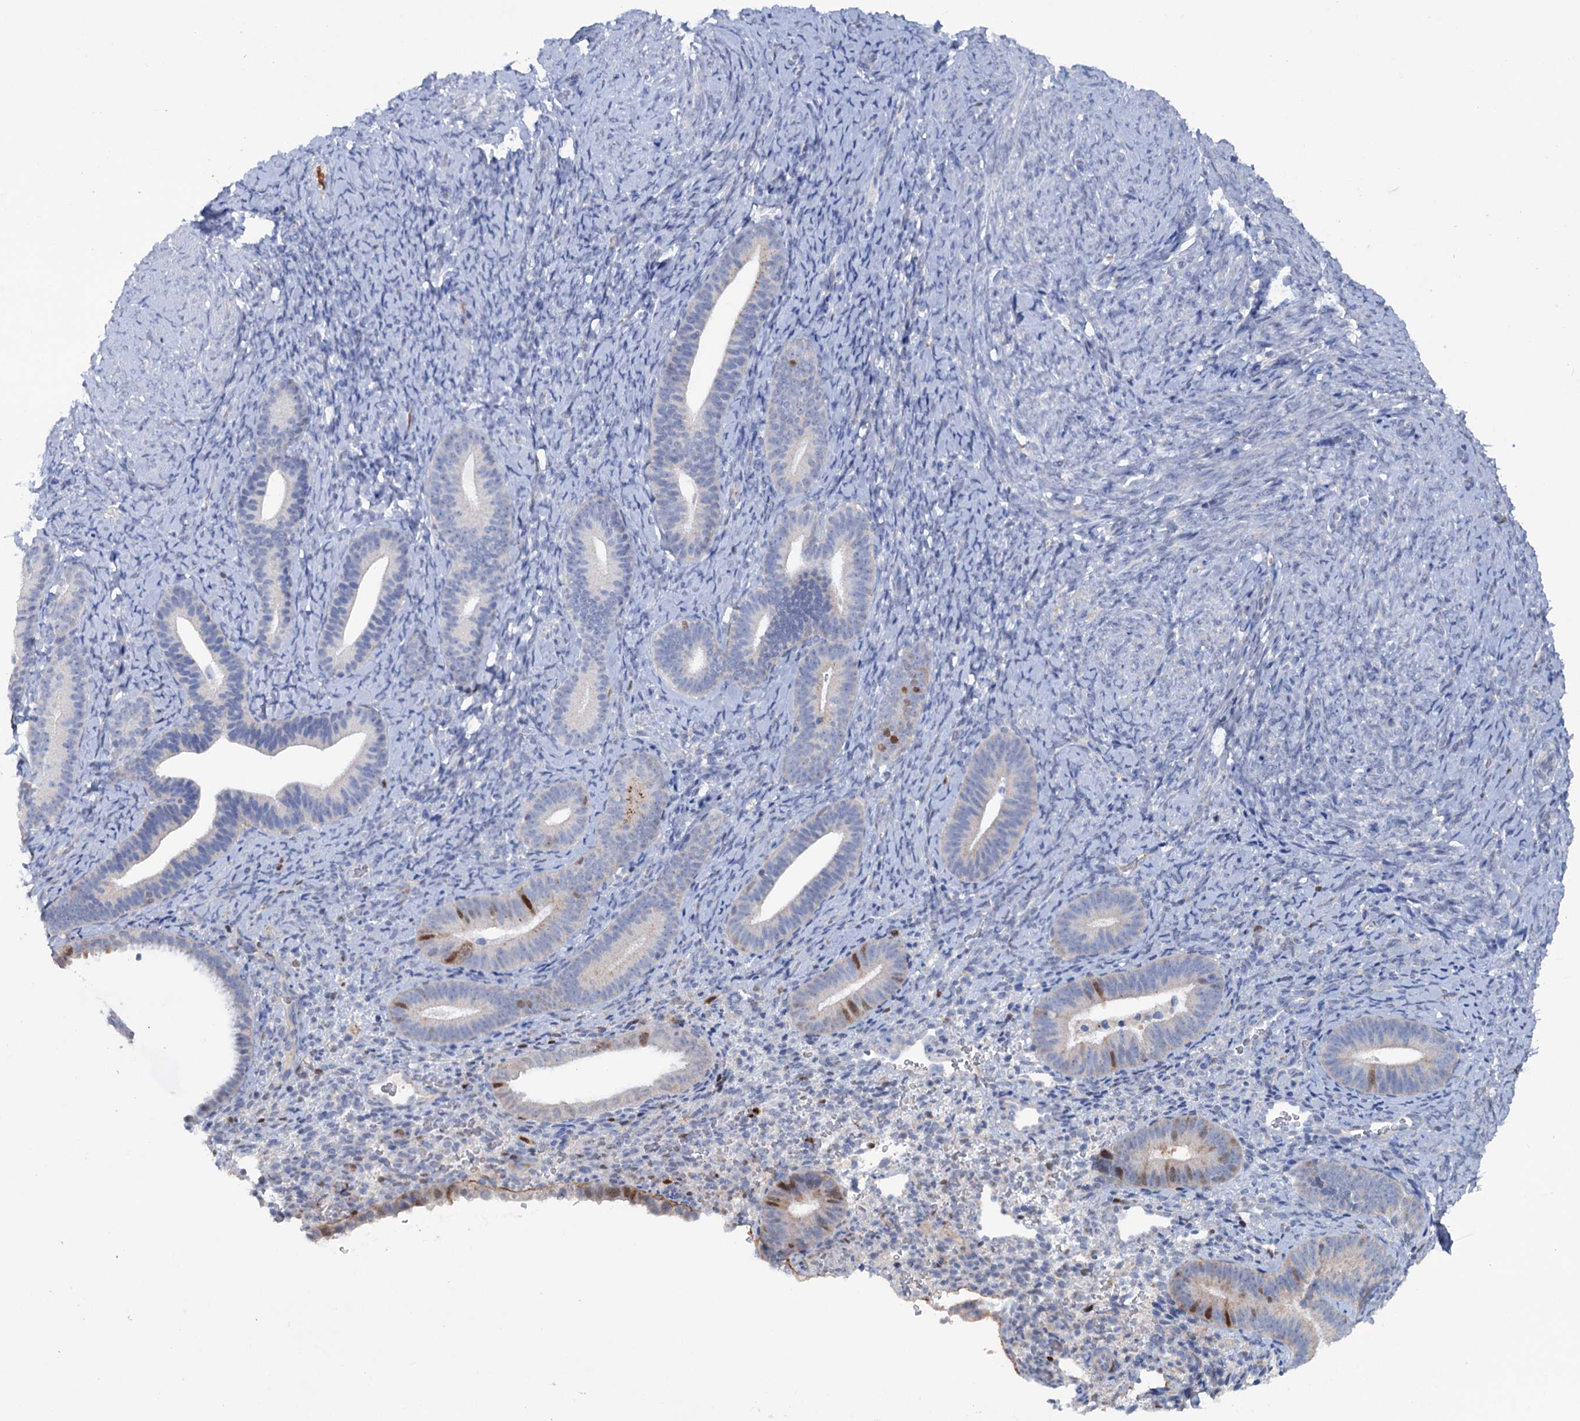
{"staining": {"intensity": "moderate", "quantity": "<25%", "location": "nuclear"}, "tissue": "endometrium", "cell_type": "Cells in endometrial stroma", "image_type": "normal", "snomed": [{"axis": "morphology", "description": "Normal tissue, NOS"}, {"axis": "topography", "description": "Endometrium"}], "caption": "A high-resolution photomicrograph shows IHC staining of unremarkable endometrium, which exhibits moderate nuclear staining in approximately <25% of cells in endometrial stroma. (Stains: DAB in brown, nuclei in blue, Microscopy: brightfield microscopy at high magnification).", "gene": "FAM111B", "patient": {"sex": "female", "age": 65}}